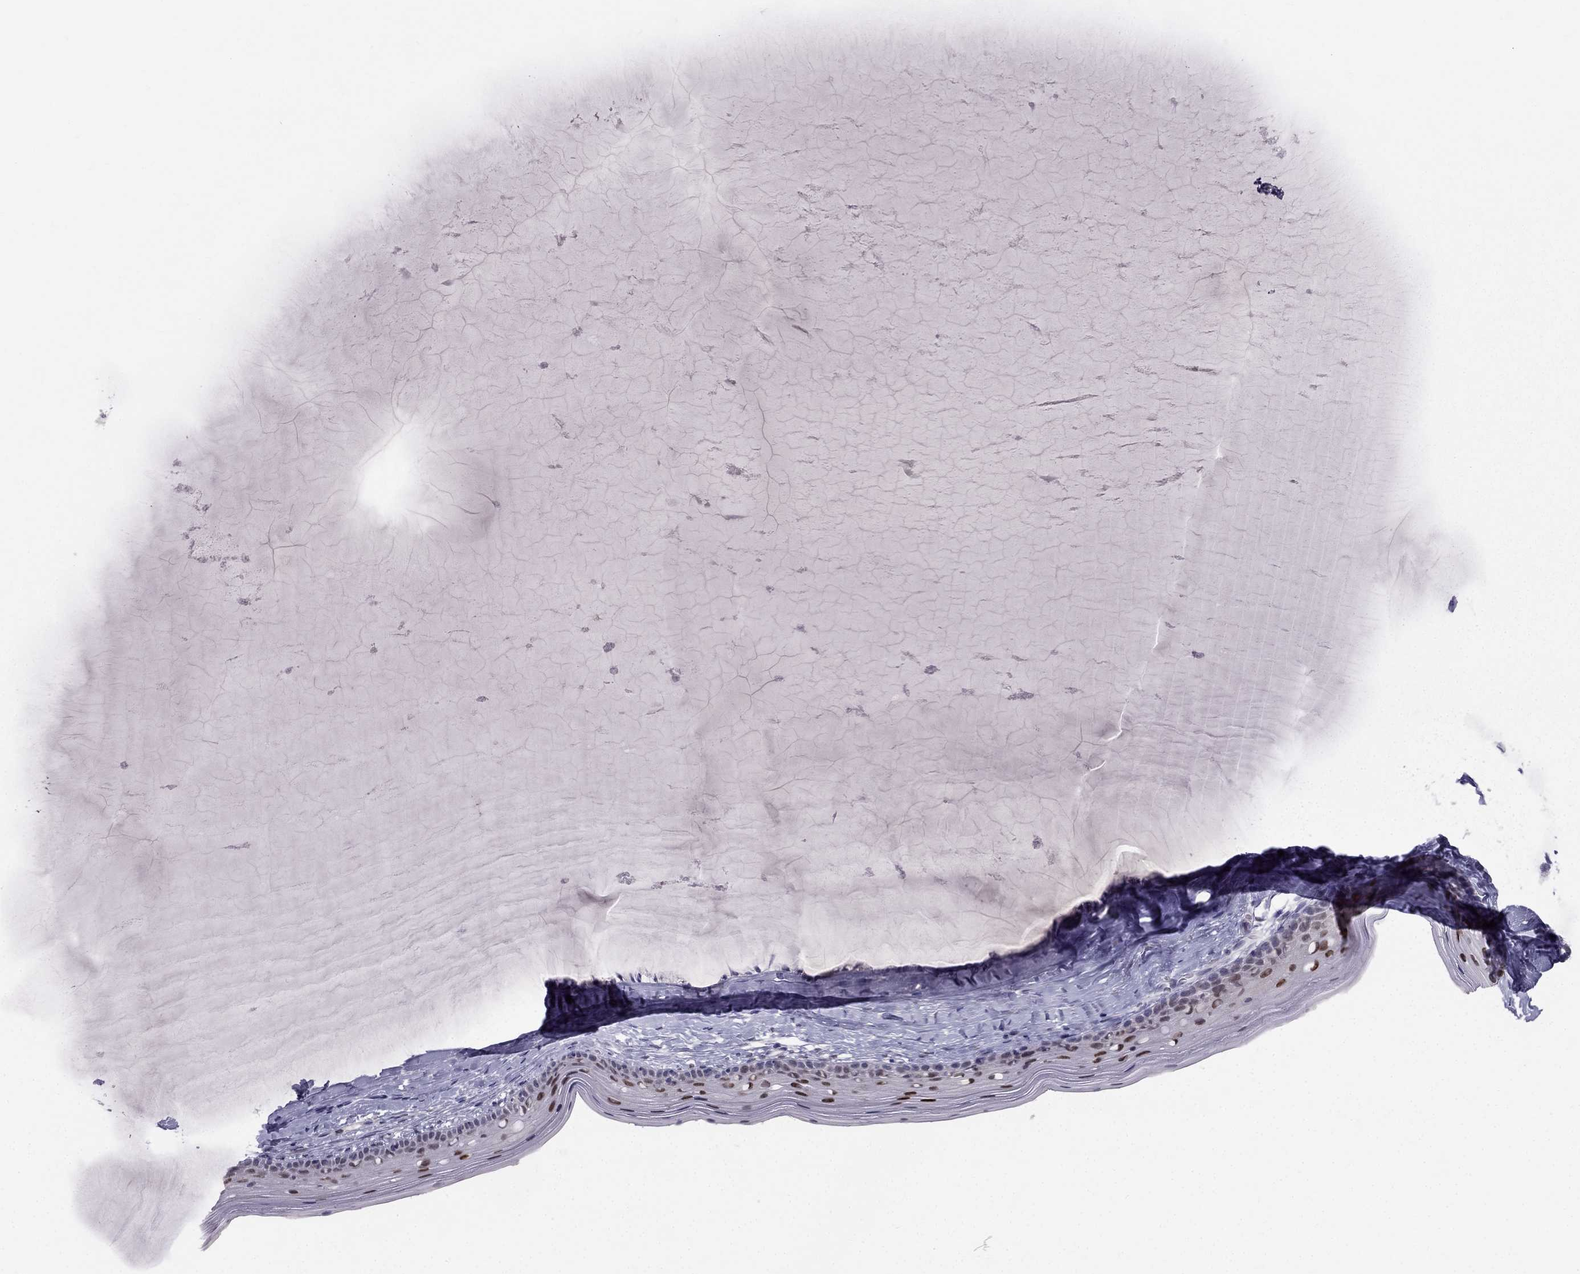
{"staining": {"intensity": "negative", "quantity": "none", "location": "none"}, "tissue": "cervix", "cell_type": "Glandular cells", "image_type": "normal", "snomed": [{"axis": "morphology", "description": "Normal tissue, NOS"}, {"axis": "topography", "description": "Cervix"}], "caption": "This is a image of immunohistochemistry (IHC) staining of normal cervix, which shows no staining in glandular cells. Nuclei are stained in blue.", "gene": "TRPS1", "patient": {"sex": "female", "age": 40}}